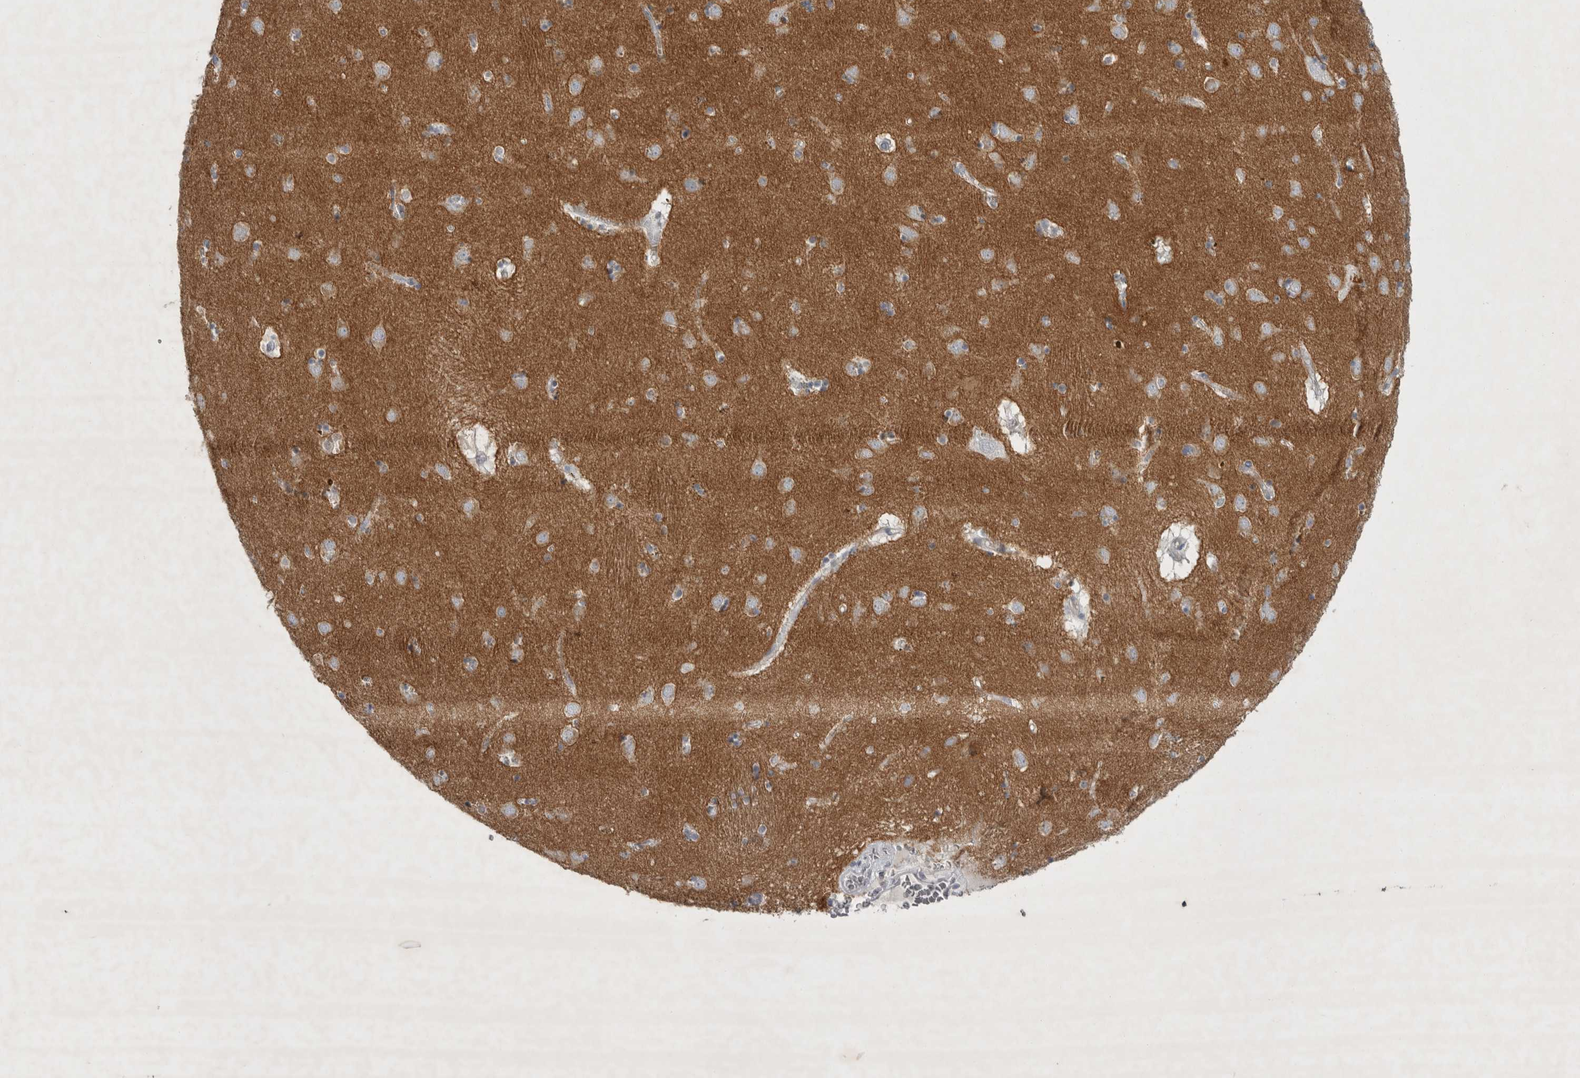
{"staining": {"intensity": "moderate", "quantity": "<25%", "location": "cytoplasmic/membranous"}, "tissue": "caudate", "cell_type": "Glial cells", "image_type": "normal", "snomed": [{"axis": "morphology", "description": "Normal tissue, NOS"}, {"axis": "topography", "description": "Lateral ventricle wall"}], "caption": "Glial cells demonstrate low levels of moderate cytoplasmic/membranous positivity in approximately <25% of cells in unremarkable human caudate.", "gene": "FXYD7", "patient": {"sex": "male", "age": 70}}